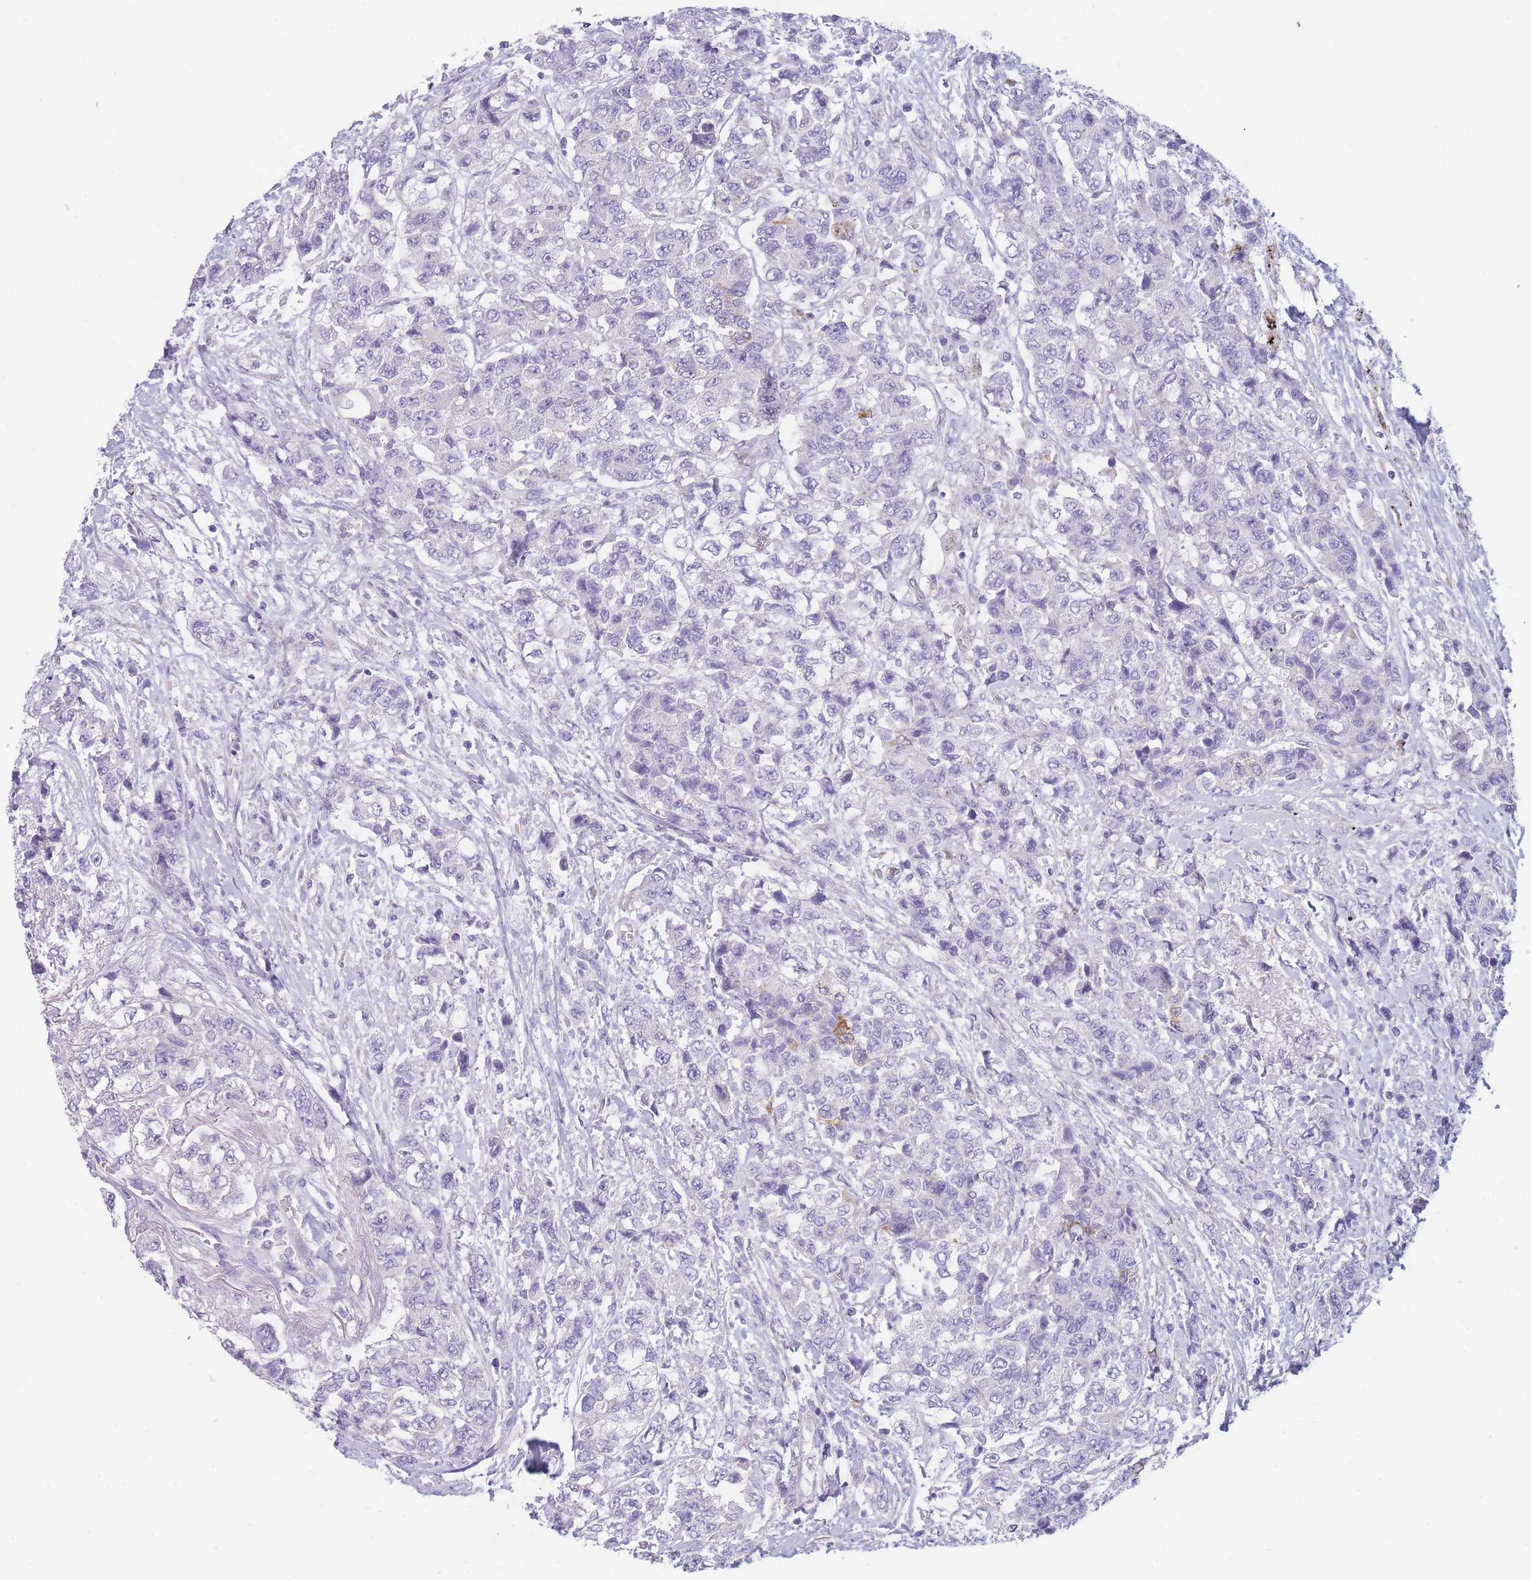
{"staining": {"intensity": "negative", "quantity": "none", "location": "none"}, "tissue": "urothelial cancer", "cell_type": "Tumor cells", "image_type": "cancer", "snomed": [{"axis": "morphology", "description": "Urothelial carcinoma, High grade"}, {"axis": "topography", "description": "Urinary bladder"}], "caption": "Urothelial cancer was stained to show a protein in brown. There is no significant staining in tumor cells. (DAB immunohistochemistry visualized using brightfield microscopy, high magnification).", "gene": "ZNF627", "patient": {"sex": "female", "age": 78}}